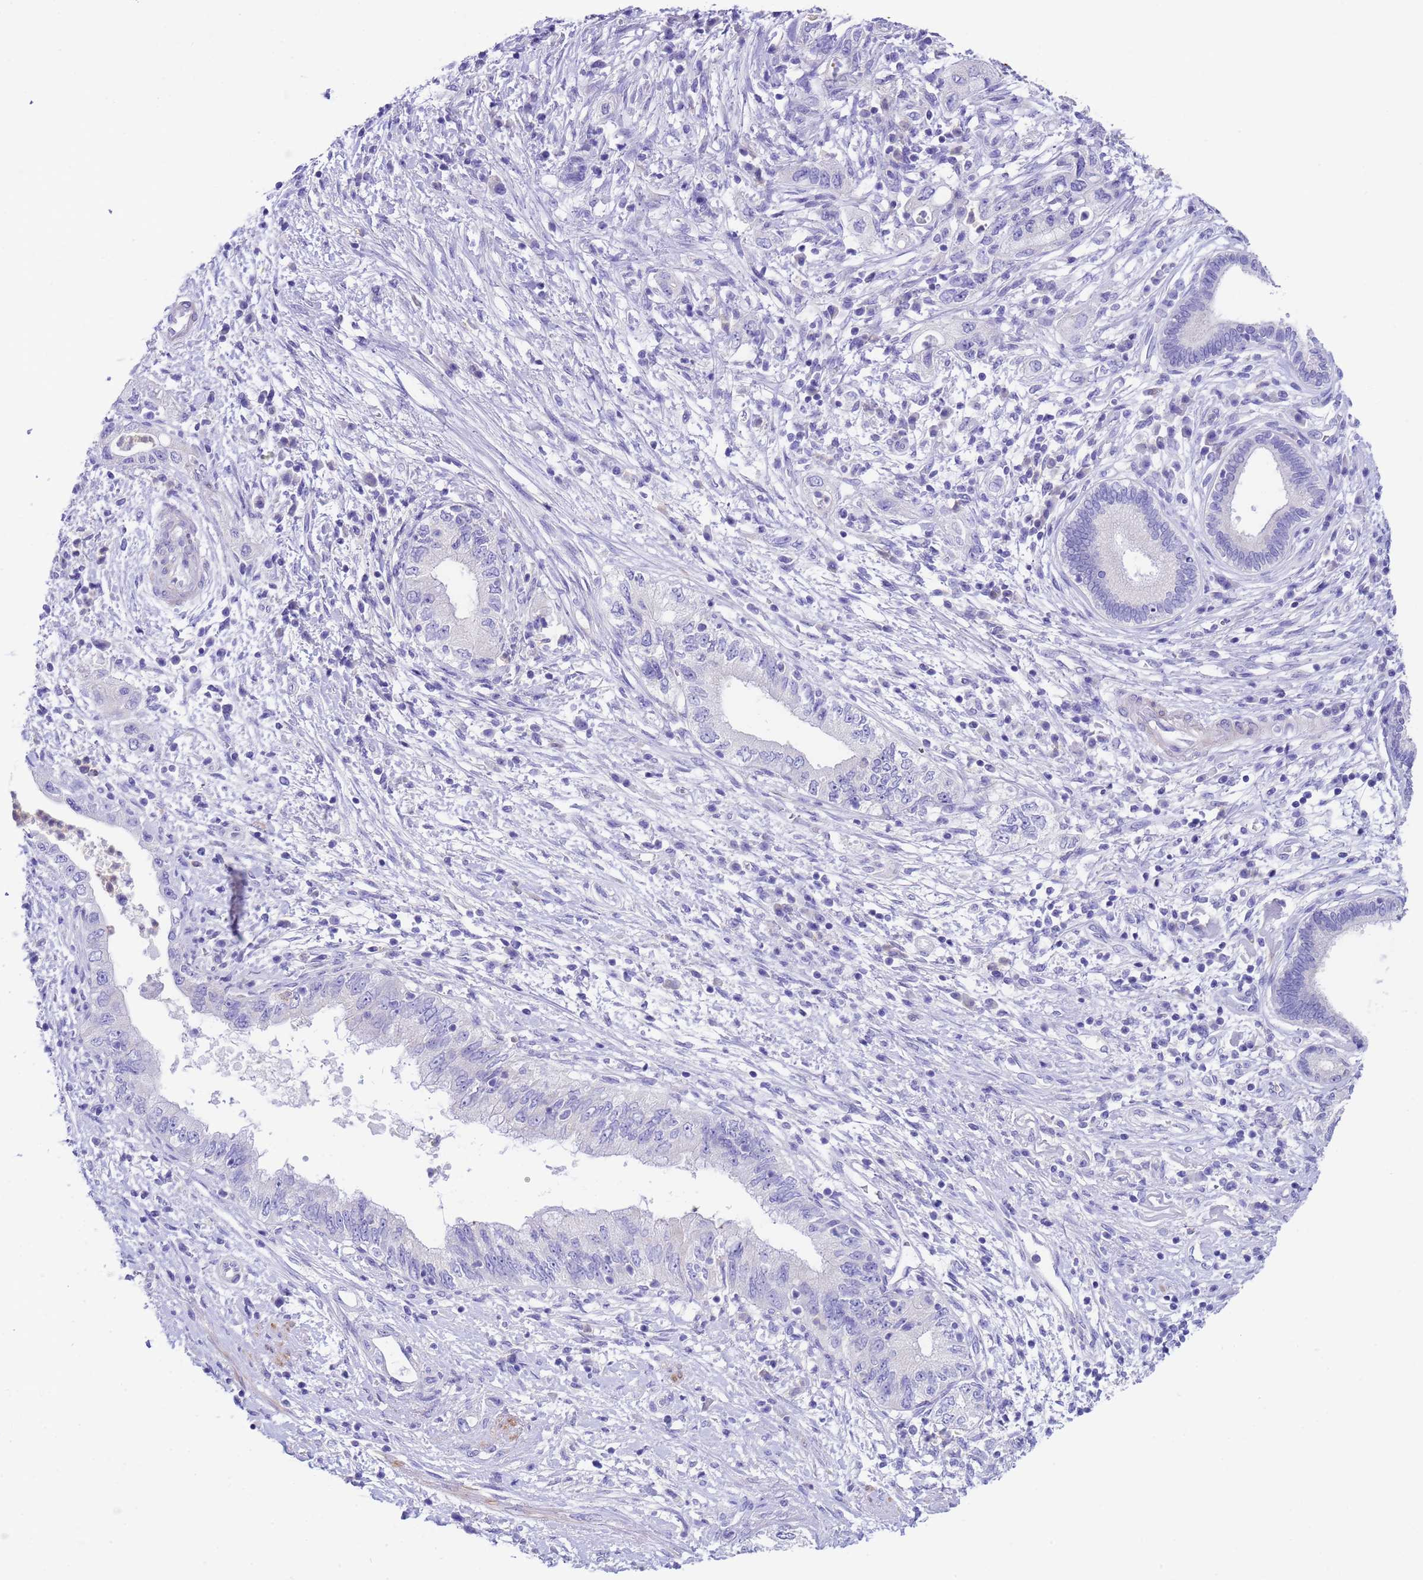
{"staining": {"intensity": "negative", "quantity": "none", "location": "none"}, "tissue": "pancreatic cancer", "cell_type": "Tumor cells", "image_type": "cancer", "snomed": [{"axis": "morphology", "description": "Adenocarcinoma, NOS"}, {"axis": "topography", "description": "Pancreas"}], "caption": "DAB immunohistochemical staining of human adenocarcinoma (pancreatic) reveals no significant positivity in tumor cells.", "gene": "USP38", "patient": {"sex": "female", "age": 73}}